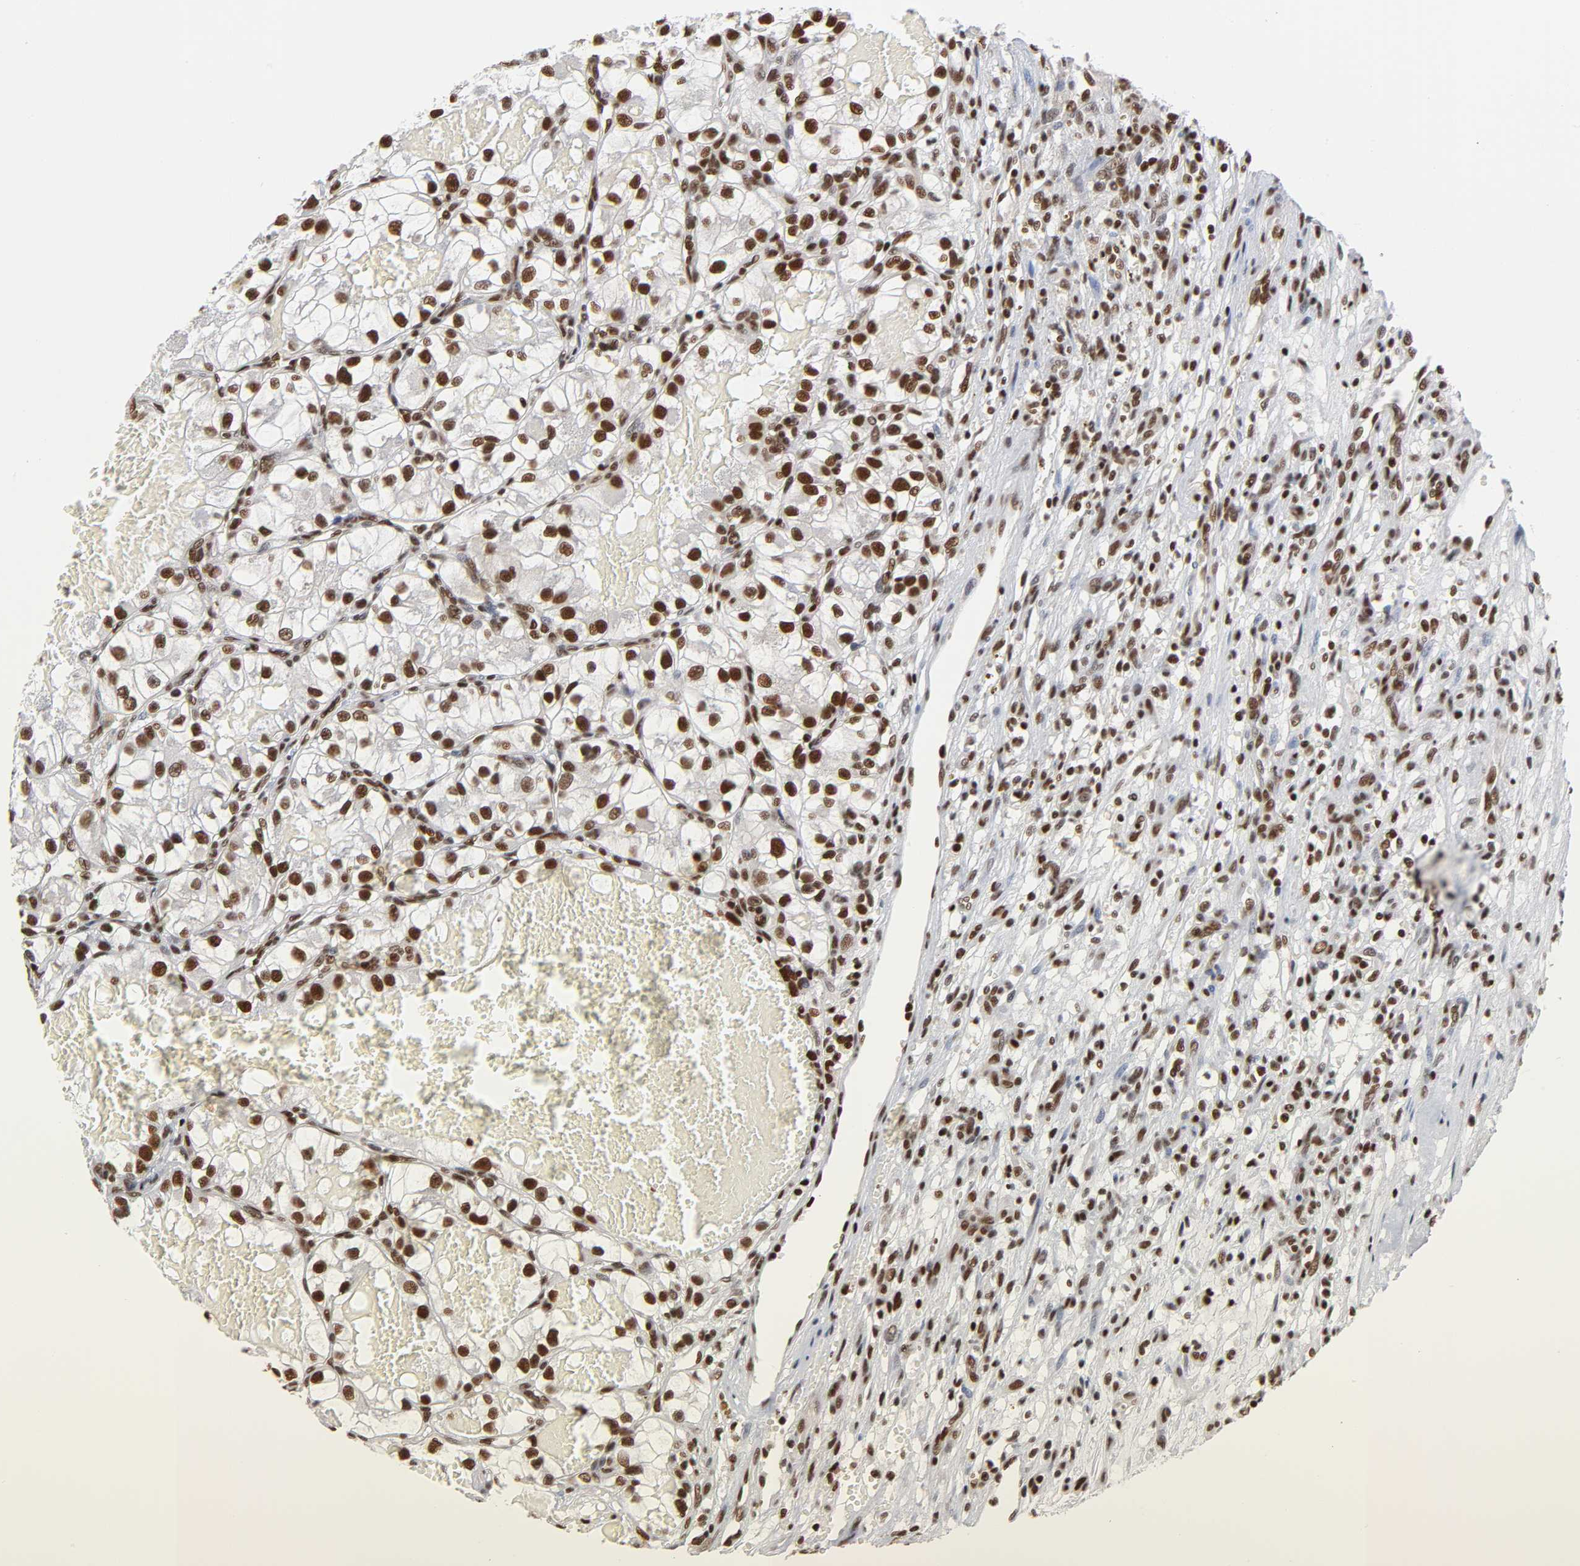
{"staining": {"intensity": "strong", "quantity": ">75%", "location": "nuclear"}, "tissue": "renal cancer", "cell_type": "Tumor cells", "image_type": "cancer", "snomed": [{"axis": "morphology", "description": "Adenocarcinoma, NOS"}, {"axis": "topography", "description": "Kidney"}], "caption": "Protein analysis of renal adenocarcinoma tissue displays strong nuclear expression in approximately >75% of tumor cells. (Stains: DAB (3,3'-diaminobenzidine) in brown, nuclei in blue, Microscopy: brightfield microscopy at high magnification).", "gene": "ILKAP", "patient": {"sex": "female", "age": 57}}